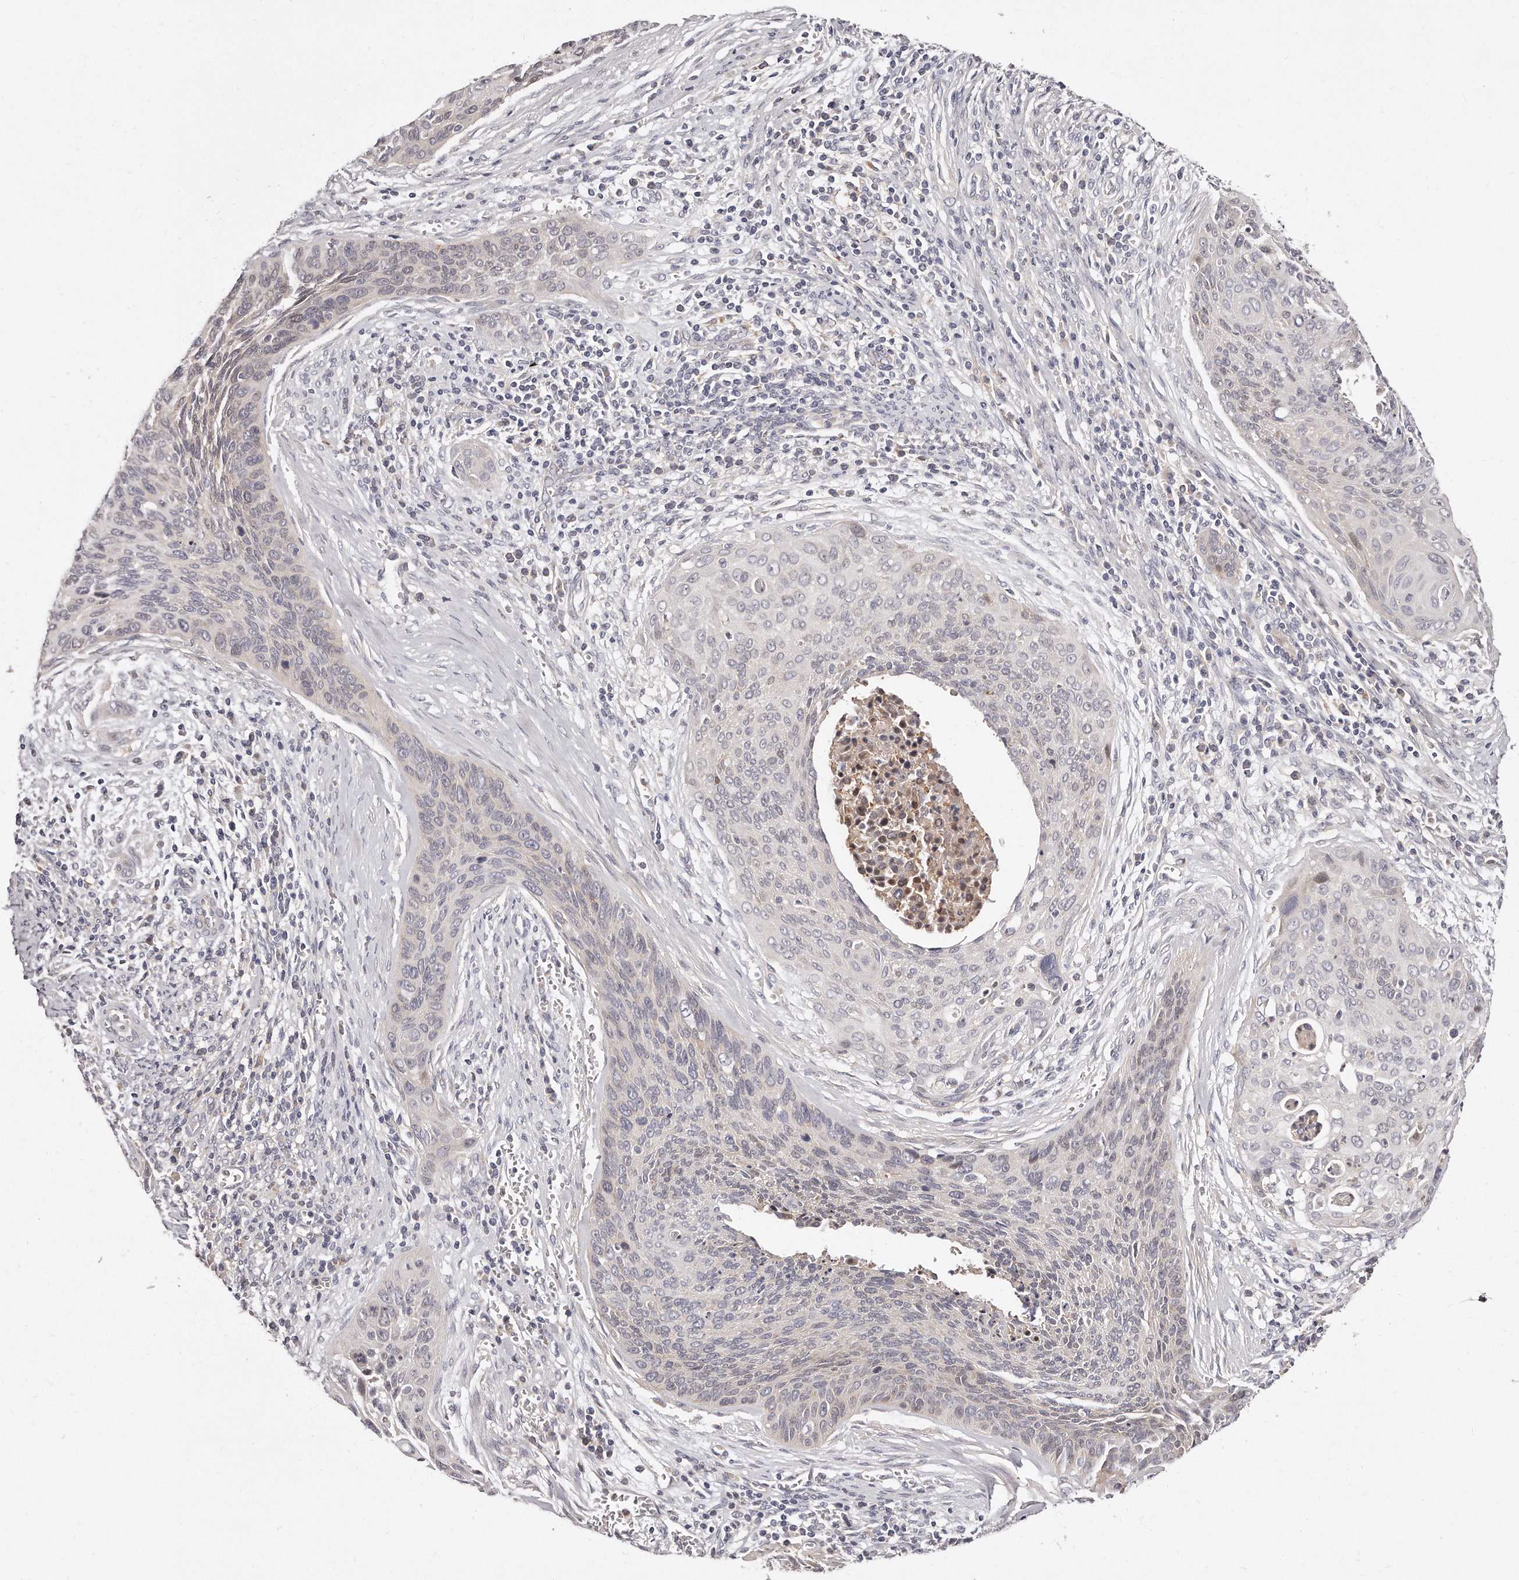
{"staining": {"intensity": "negative", "quantity": "none", "location": "none"}, "tissue": "cervical cancer", "cell_type": "Tumor cells", "image_type": "cancer", "snomed": [{"axis": "morphology", "description": "Squamous cell carcinoma, NOS"}, {"axis": "topography", "description": "Cervix"}], "caption": "IHC photomicrograph of cervical cancer stained for a protein (brown), which displays no expression in tumor cells.", "gene": "TTLL4", "patient": {"sex": "female", "age": 55}}